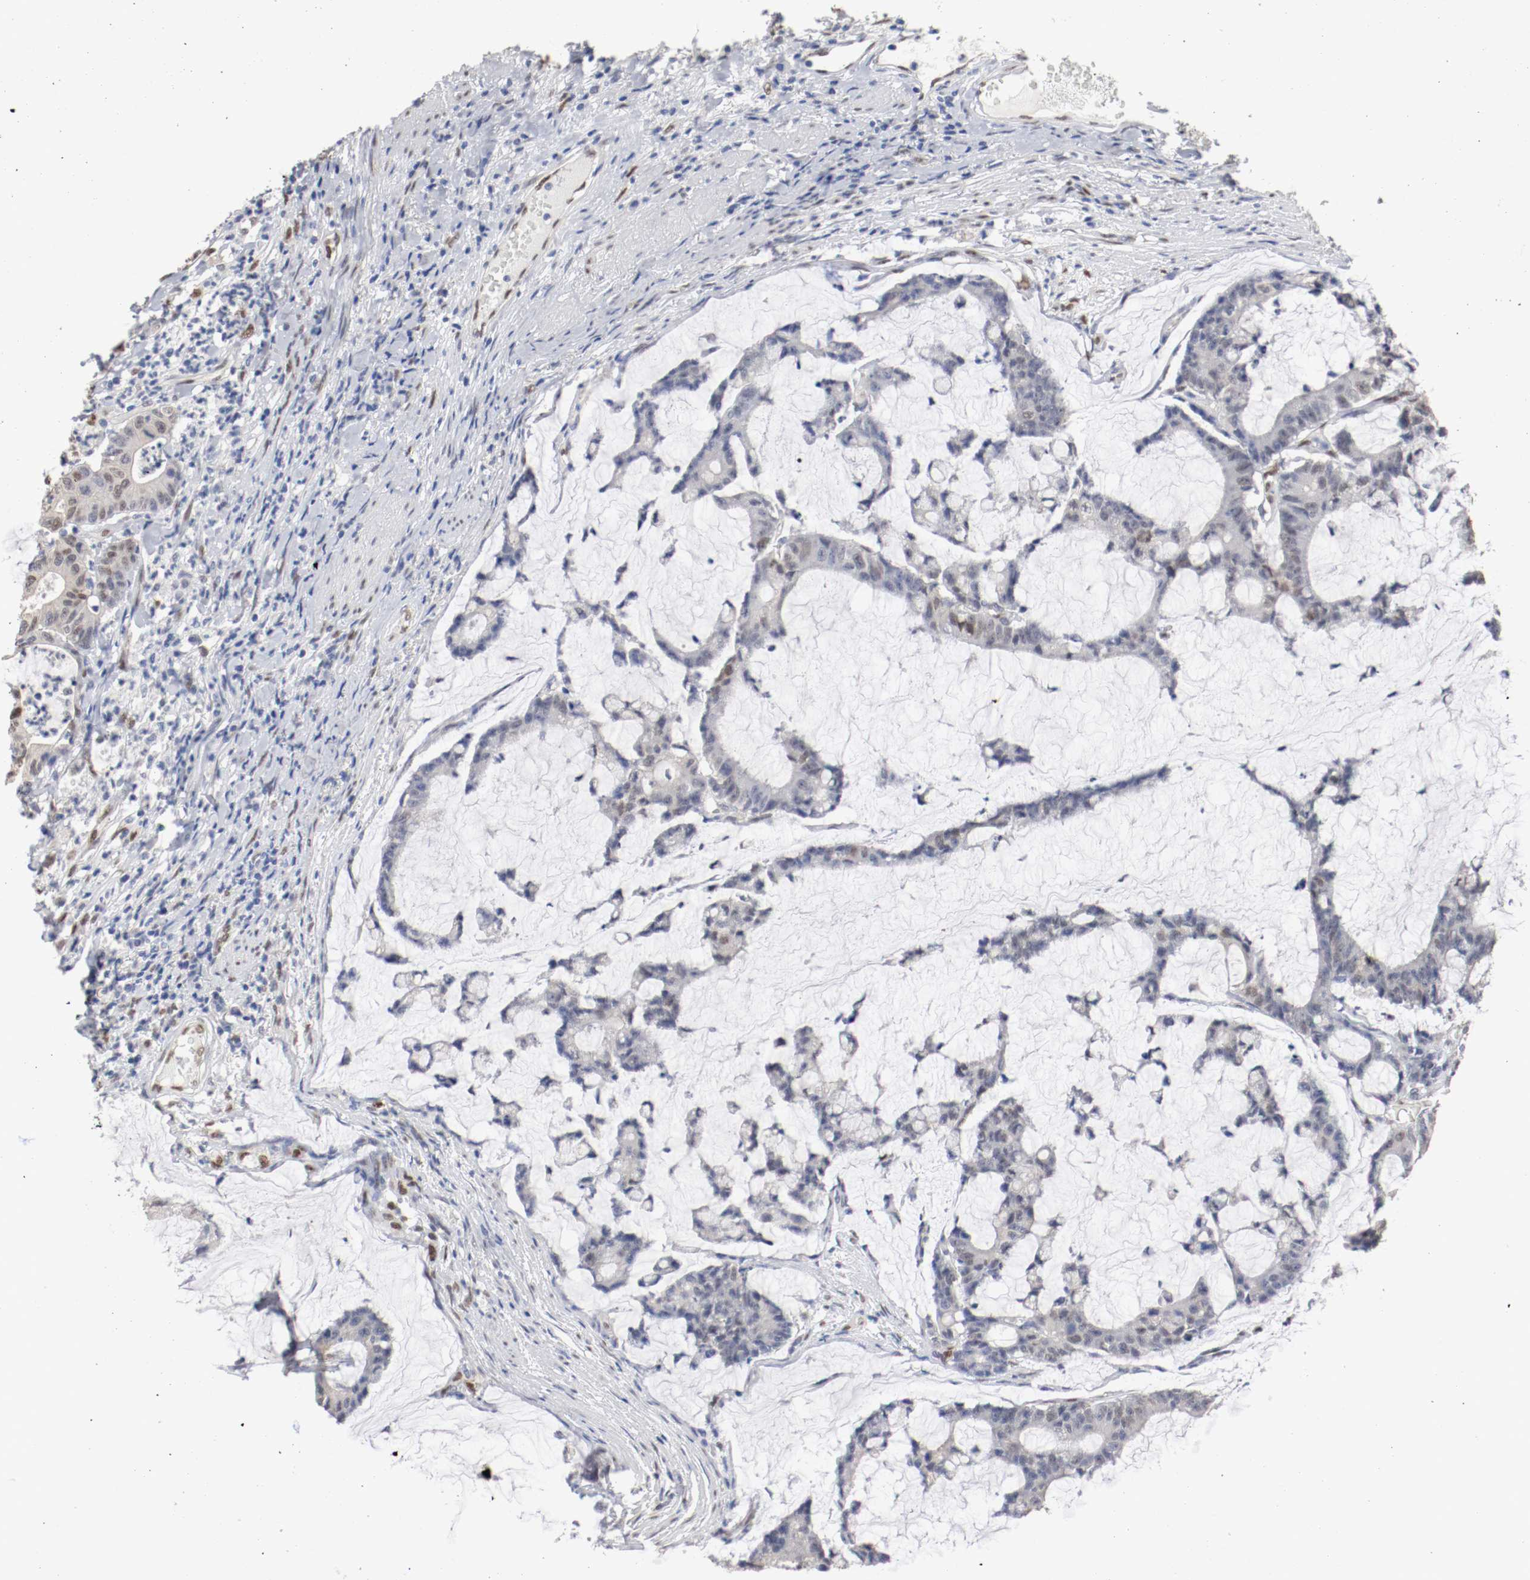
{"staining": {"intensity": "moderate", "quantity": "25%-75%", "location": "nuclear"}, "tissue": "colorectal cancer", "cell_type": "Tumor cells", "image_type": "cancer", "snomed": [{"axis": "morphology", "description": "Adenocarcinoma, NOS"}, {"axis": "topography", "description": "Colon"}], "caption": "Human adenocarcinoma (colorectal) stained with a protein marker displays moderate staining in tumor cells.", "gene": "FOSL2", "patient": {"sex": "female", "age": 84}}